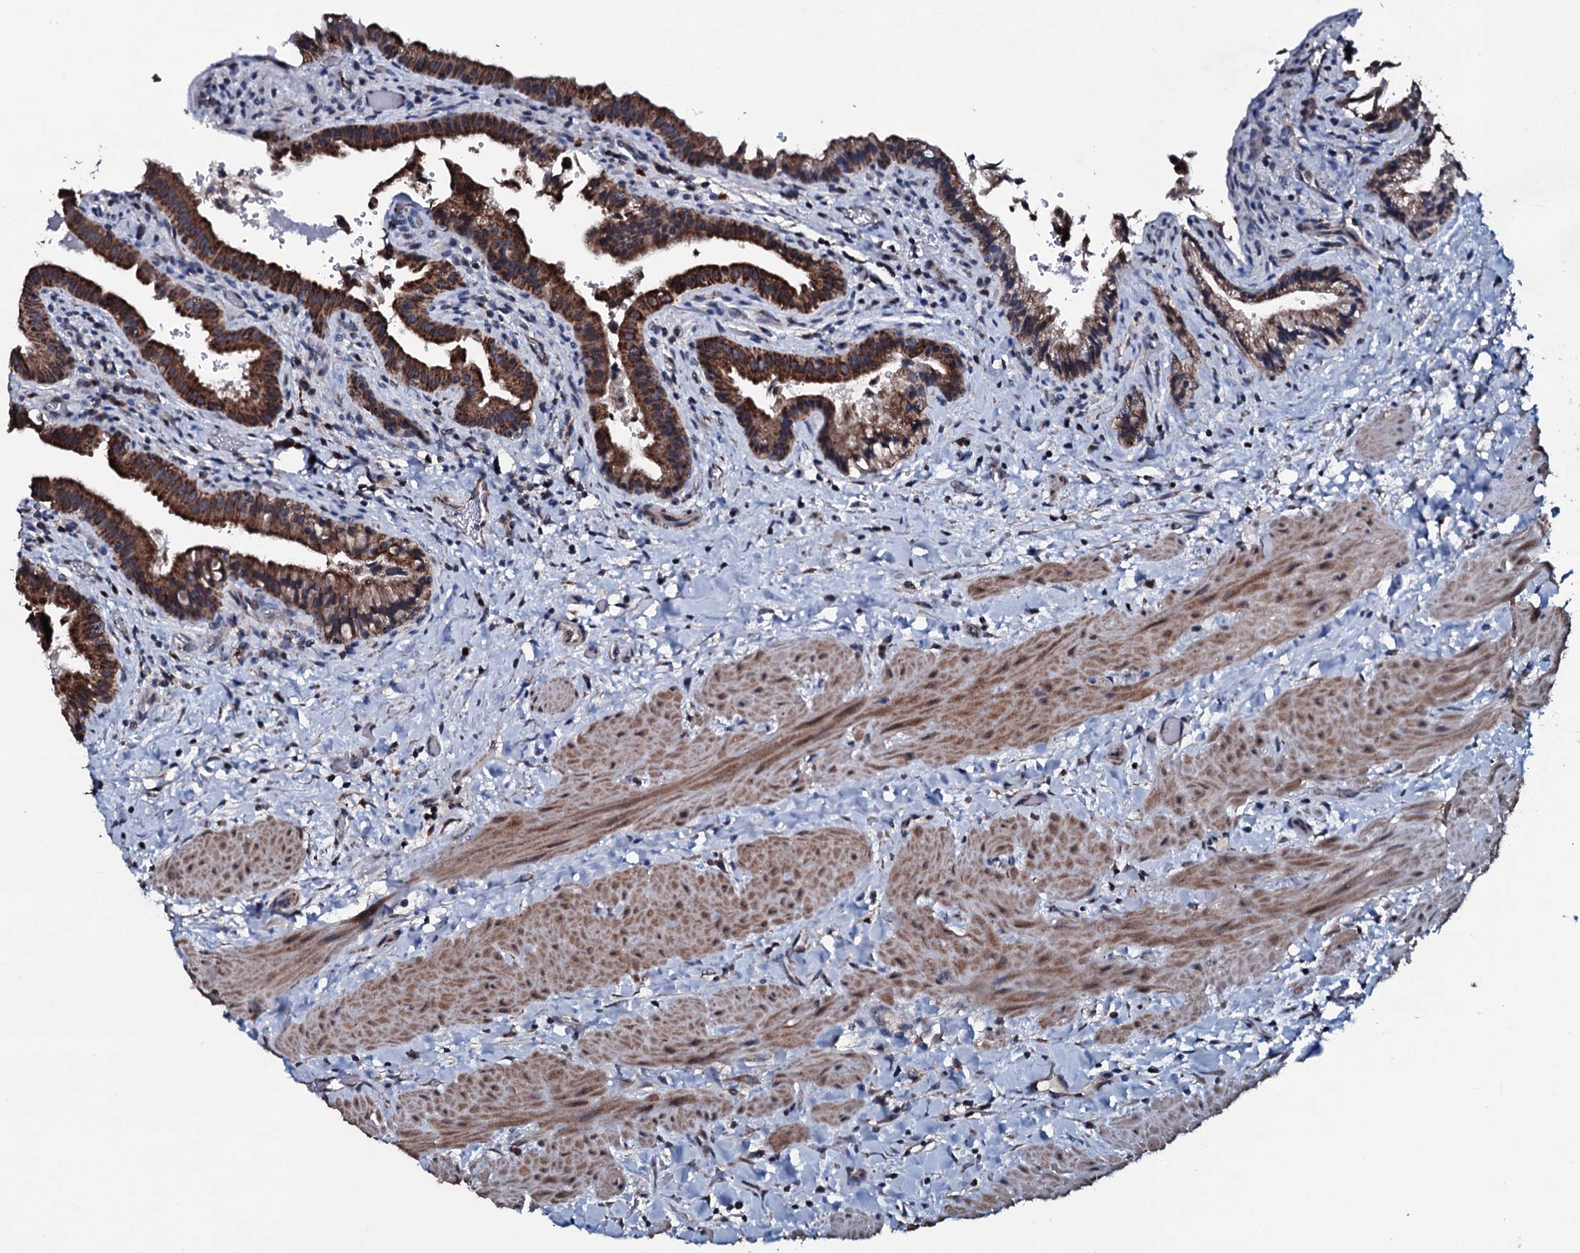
{"staining": {"intensity": "strong", "quantity": ">75%", "location": "cytoplasmic/membranous"}, "tissue": "gallbladder", "cell_type": "Glandular cells", "image_type": "normal", "snomed": [{"axis": "morphology", "description": "Normal tissue, NOS"}, {"axis": "topography", "description": "Gallbladder"}], "caption": "The photomicrograph demonstrates immunohistochemical staining of normal gallbladder. There is strong cytoplasmic/membranous expression is seen in about >75% of glandular cells.", "gene": "DYNC2I2", "patient": {"sex": "male", "age": 24}}